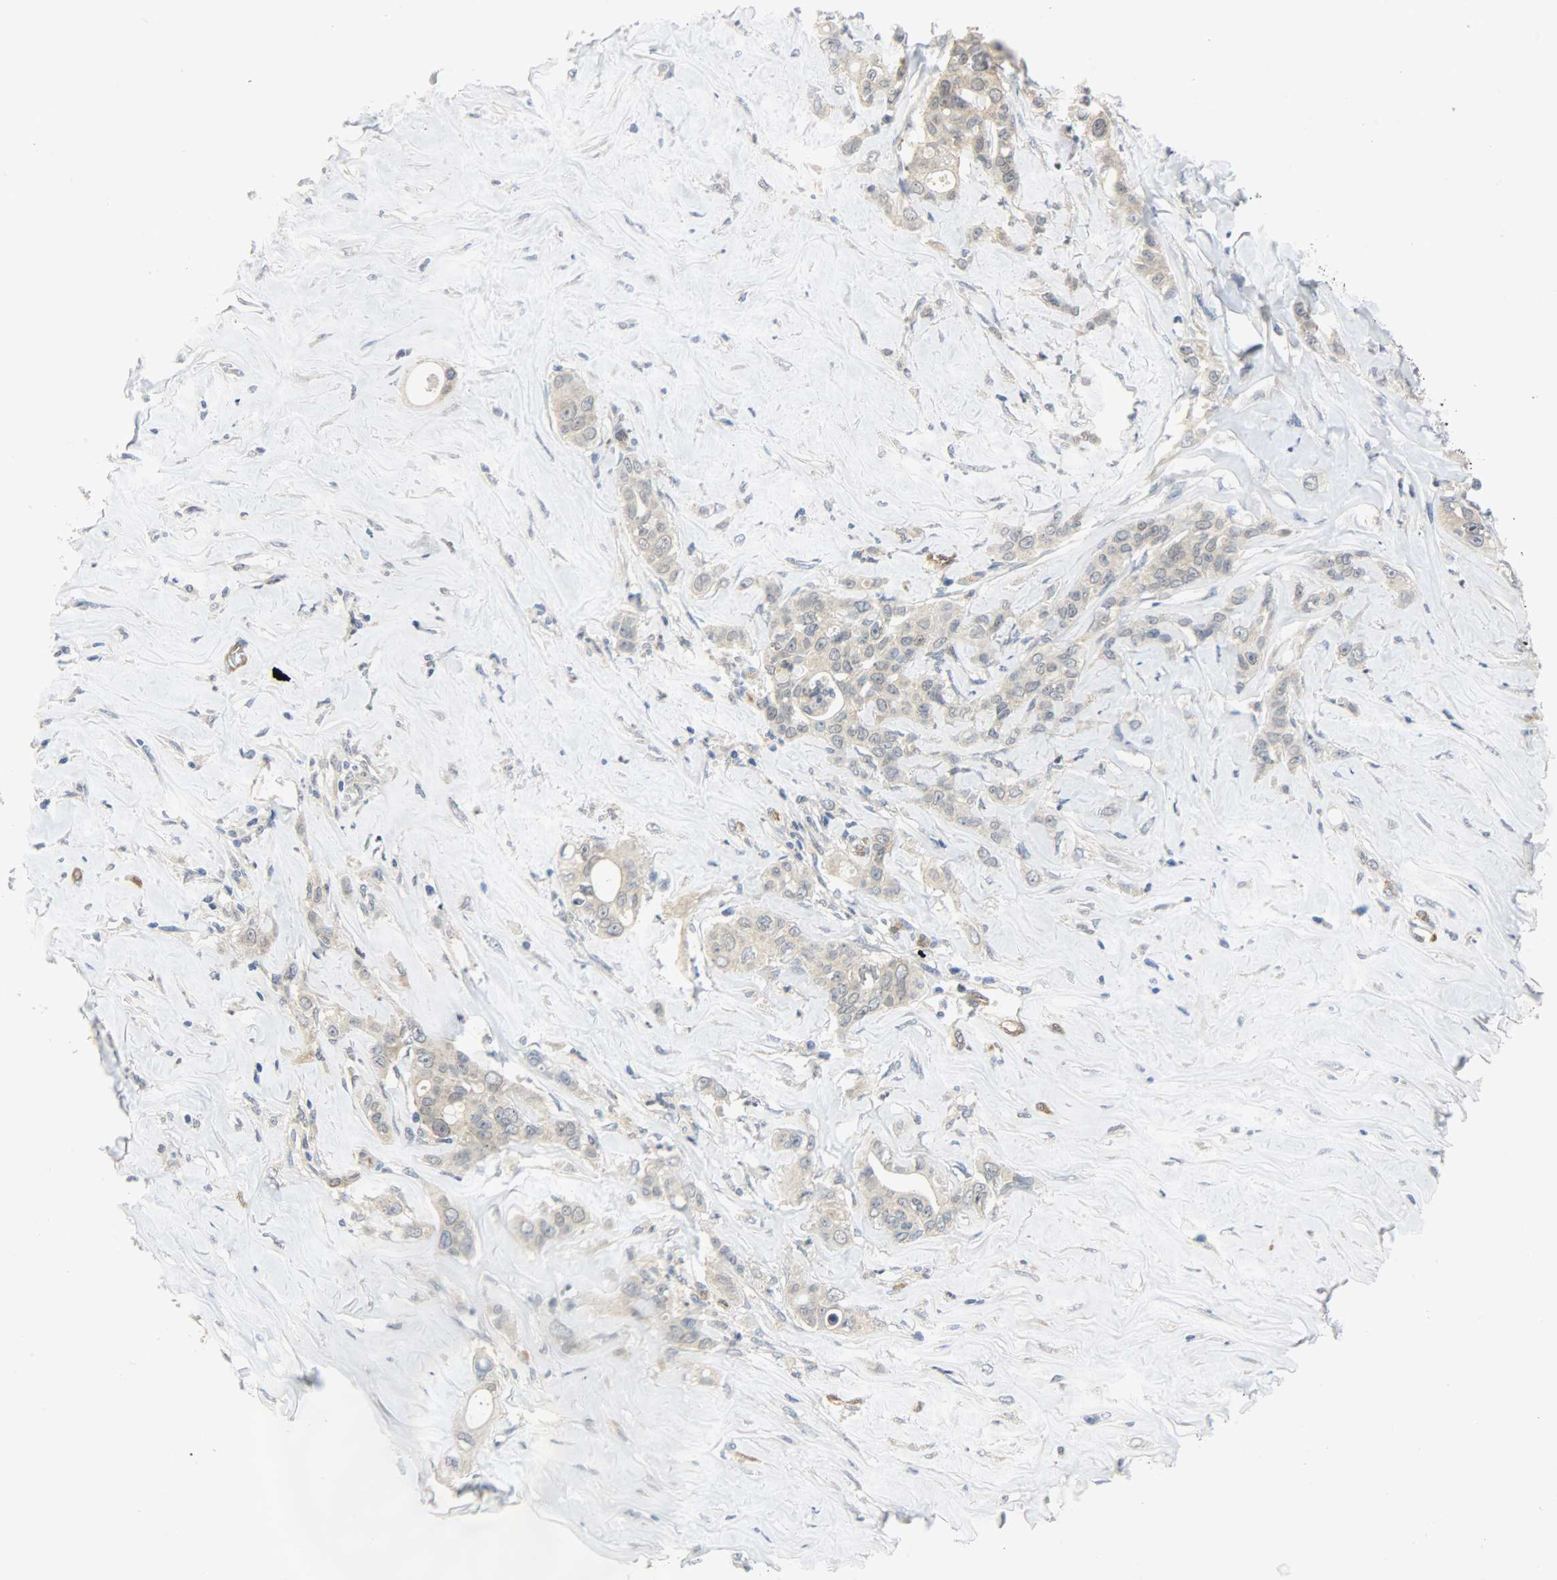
{"staining": {"intensity": "weak", "quantity": "25%-75%", "location": "cytoplasmic/membranous"}, "tissue": "liver cancer", "cell_type": "Tumor cells", "image_type": "cancer", "snomed": [{"axis": "morphology", "description": "Cholangiocarcinoma"}, {"axis": "topography", "description": "Liver"}], "caption": "Immunohistochemical staining of liver cancer shows low levels of weak cytoplasmic/membranous protein staining in about 25%-75% of tumor cells.", "gene": "FKBP1A", "patient": {"sex": "female", "age": 67}}